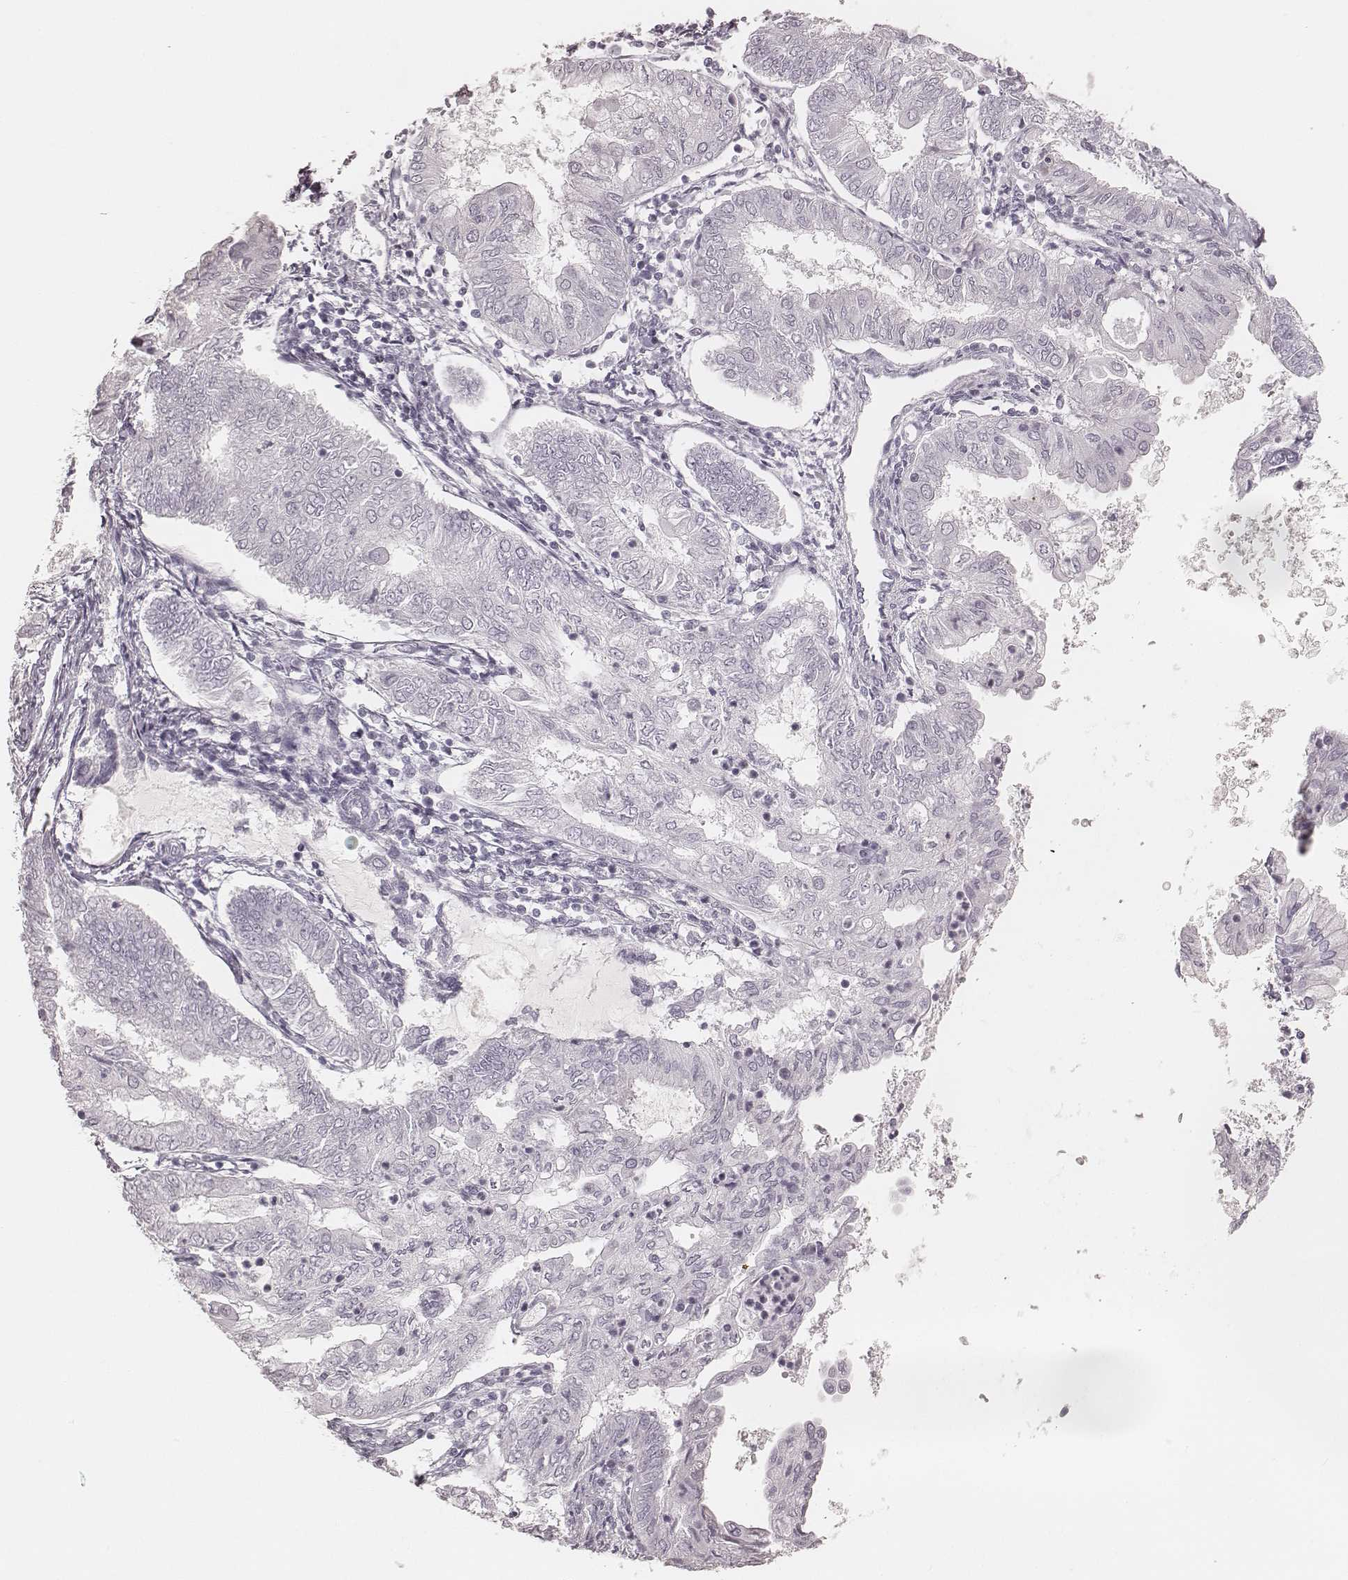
{"staining": {"intensity": "negative", "quantity": "none", "location": "none"}, "tissue": "endometrial cancer", "cell_type": "Tumor cells", "image_type": "cancer", "snomed": [{"axis": "morphology", "description": "Adenocarcinoma, NOS"}, {"axis": "topography", "description": "Endometrium"}], "caption": "This is an immunohistochemistry micrograph of human endometrial cancer. There is no expression in tumor cells.", "gene": "KRT72", "patient": {"sex": "female", "age": 68}}